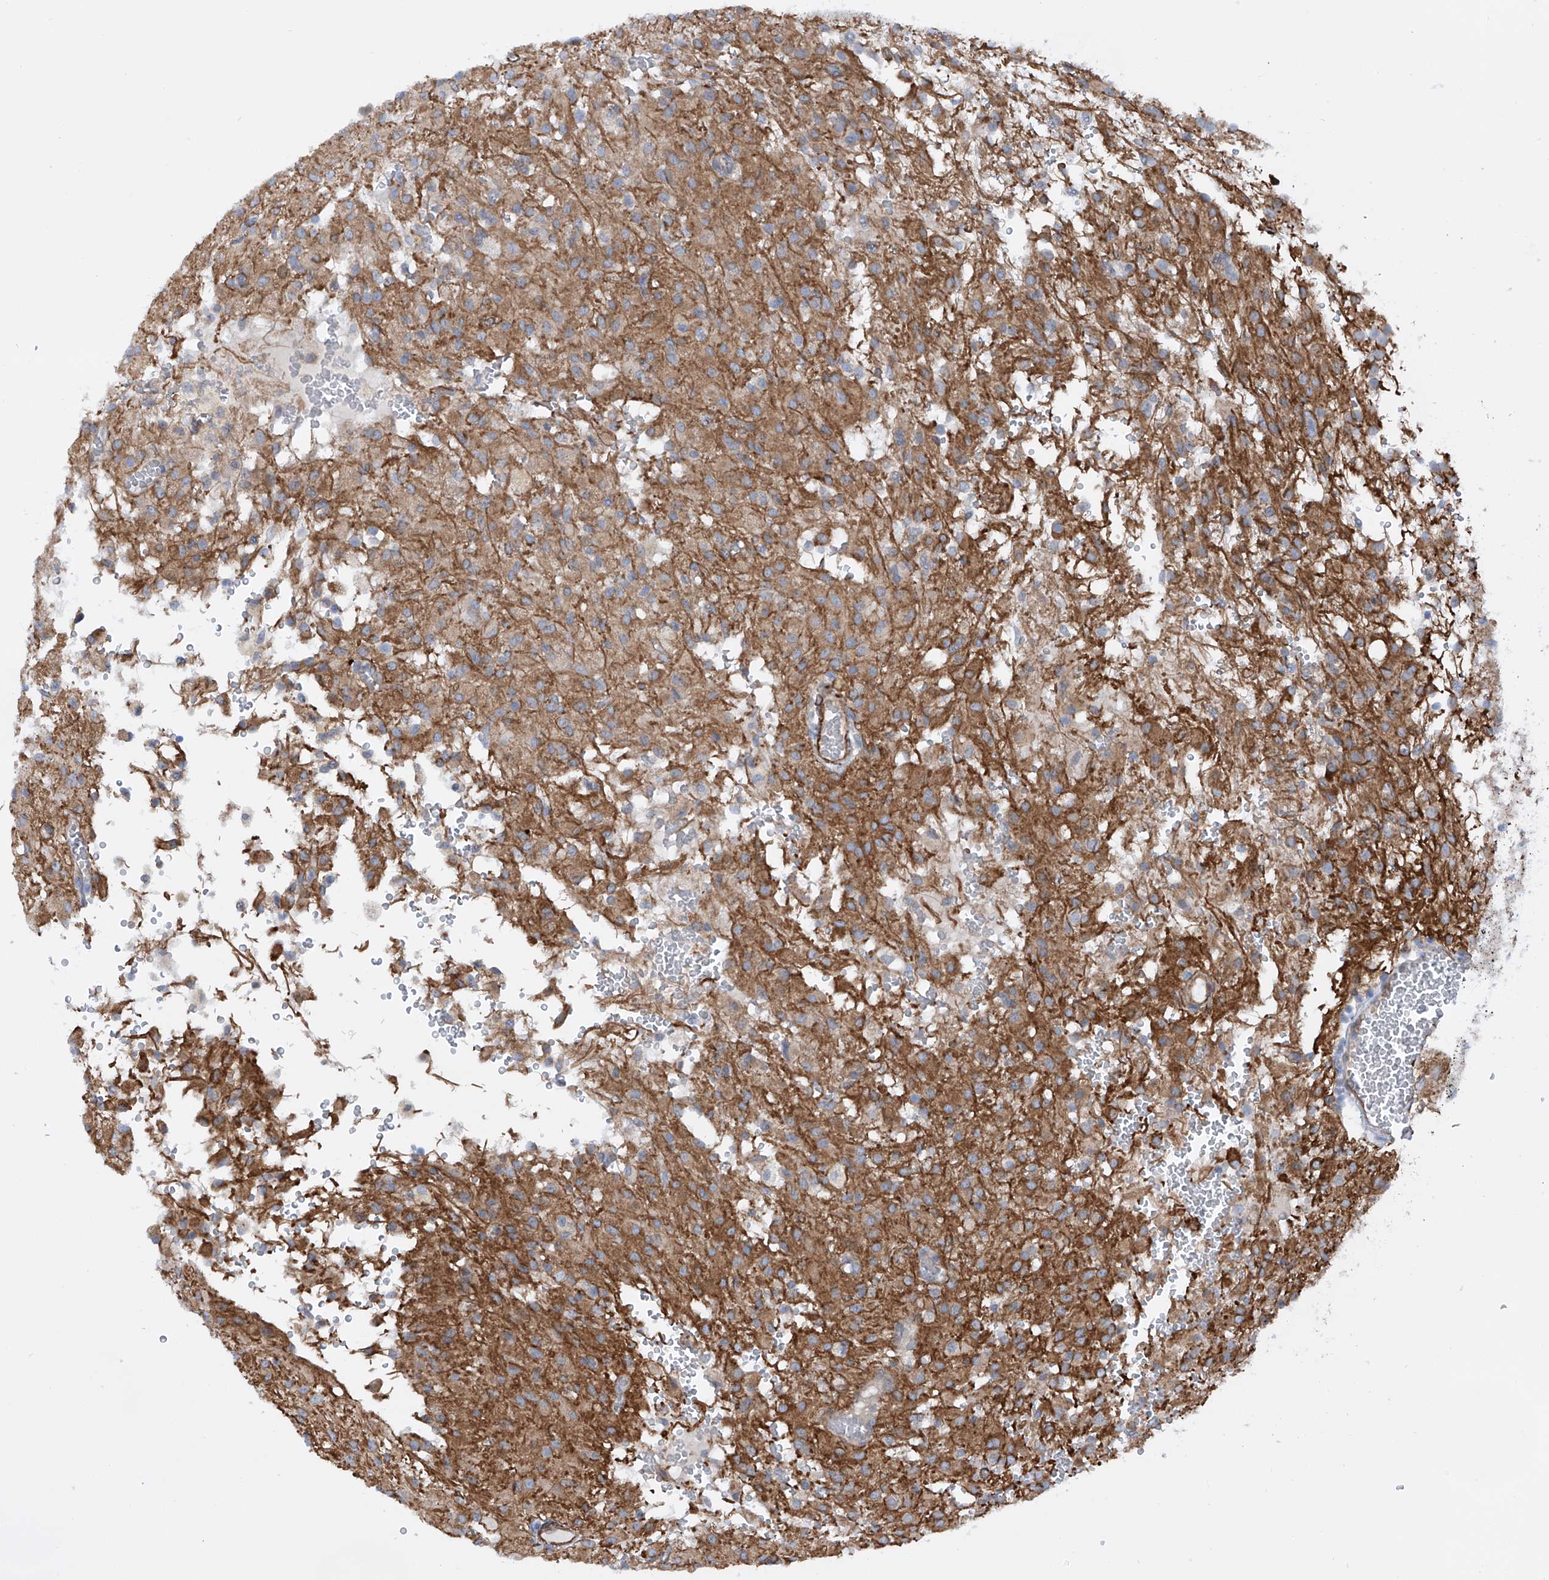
{"staining": {"intensity": "moderate", "quantity": "25%-75%", "location": "cytoplasmic/membranous"}, "tissue": "glioma", "cell_type": "Tumor cells", "image_type": "cancer", "snomed": [{"axis": "morphology", "description": "Glioma, malignant, High grade"}, {"axis": "topography", "description": "Brain"}], "caption": "Glioma stained for a protein (brown) reveals moderate cytoplasmic/membranous positive expression in about 25%-75% of tumor cells.", "gene": "ZNF490", "patient": {"sex": "female", "age": 59}}